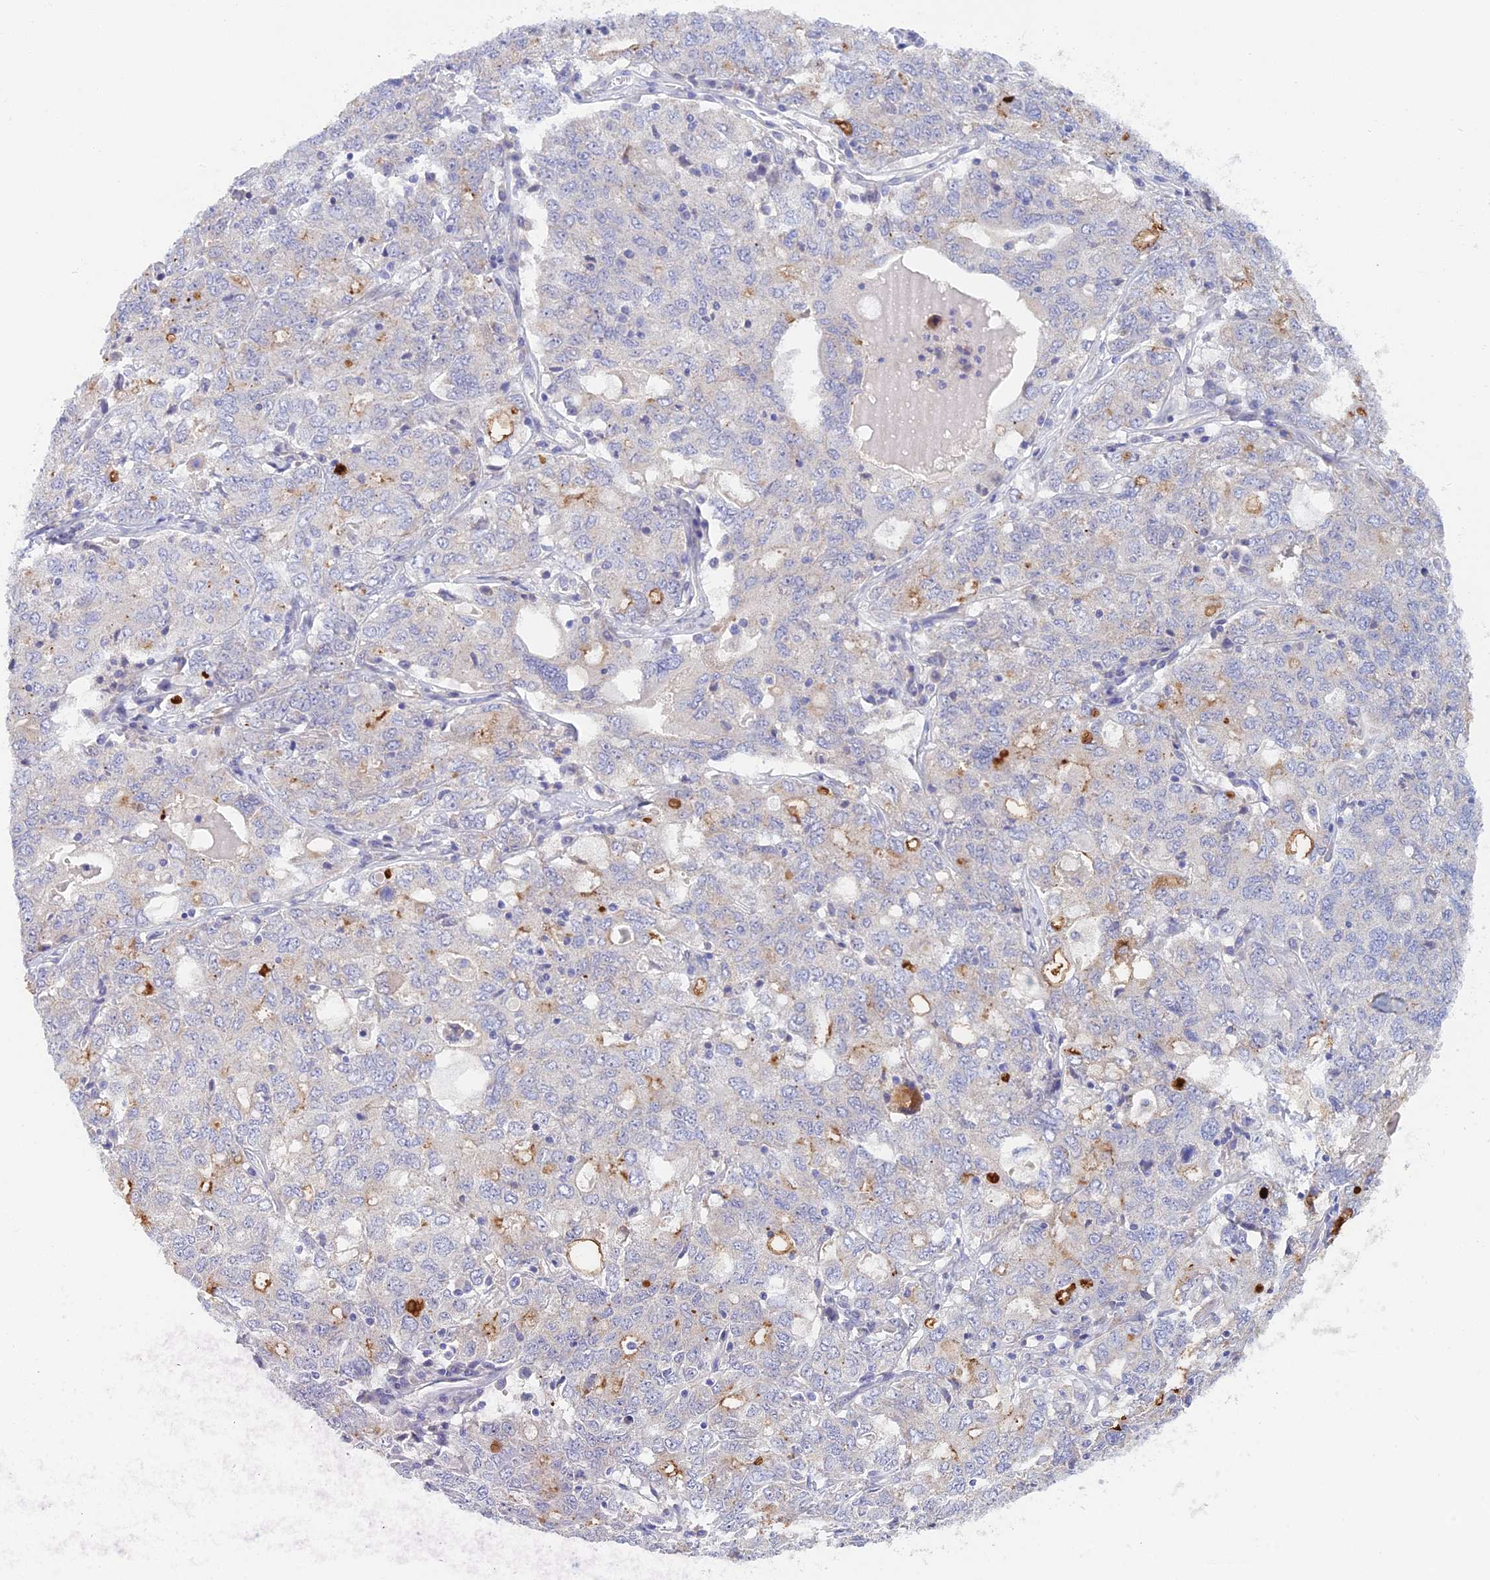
{"staining": {"intensity": "moderate", "quantity": "<25%", "location": "cytoplasmic/membranous"}, "tissue": "ovarian cancer", "cell_type": "Tumor cells", "image_type": "cancer", "snomed": [{"axis": "morphology", "description": "Carcinoma, endometroid"}, {"axis": "topography", "description": "Ovary"}], "caption": "Human endometroid carcinoma (ovarian) stained with a brown dye exhibits moderate cytoplasmic/membranous positive expression in about <25% of tumor cells.", "gene": "XPO7", "patient": {"sex": "female", "age": 62}}